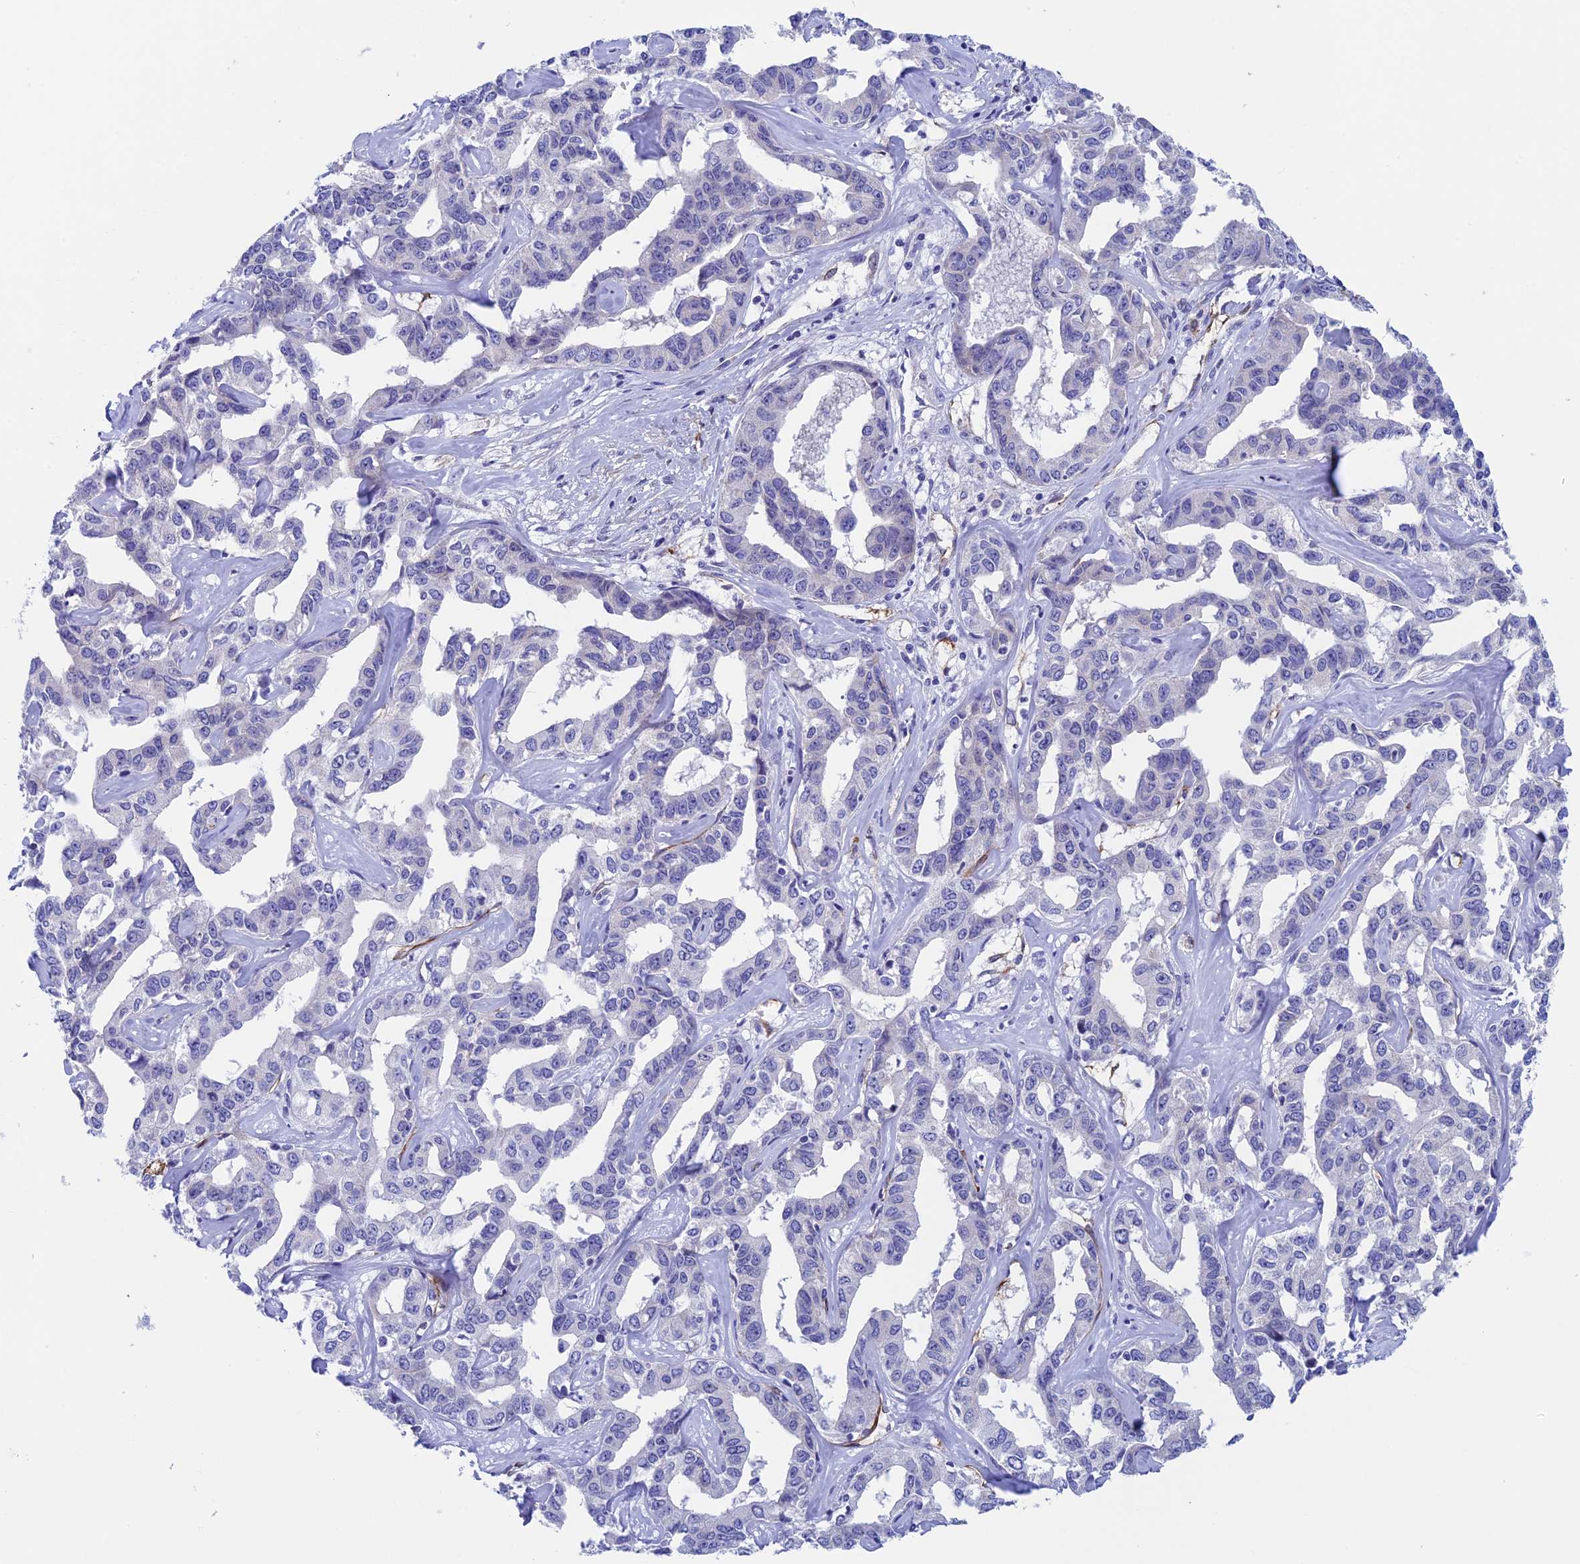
{"staining": {"intensity": "negative", "quantity": "none", "location": "none"}, "tissue": "liver cancer", "cell_type": "Tumor cells", "image_type": "cancer", "snomed": [{"axis": "morphology", "description": "Cholangiocarcinoma"}, {"axis": "topography", "description": "Liver"}], "caption": "This micrograph is of cholangiocarcinoma (liver) stained with IHC to label a protein in brown with the nuclei are counter-stained blue. There is no expression in tumor cells. Nuclei are stained in blue.", "gene": "INSYN1", "patient": {"sex": "male", "age": 59}}